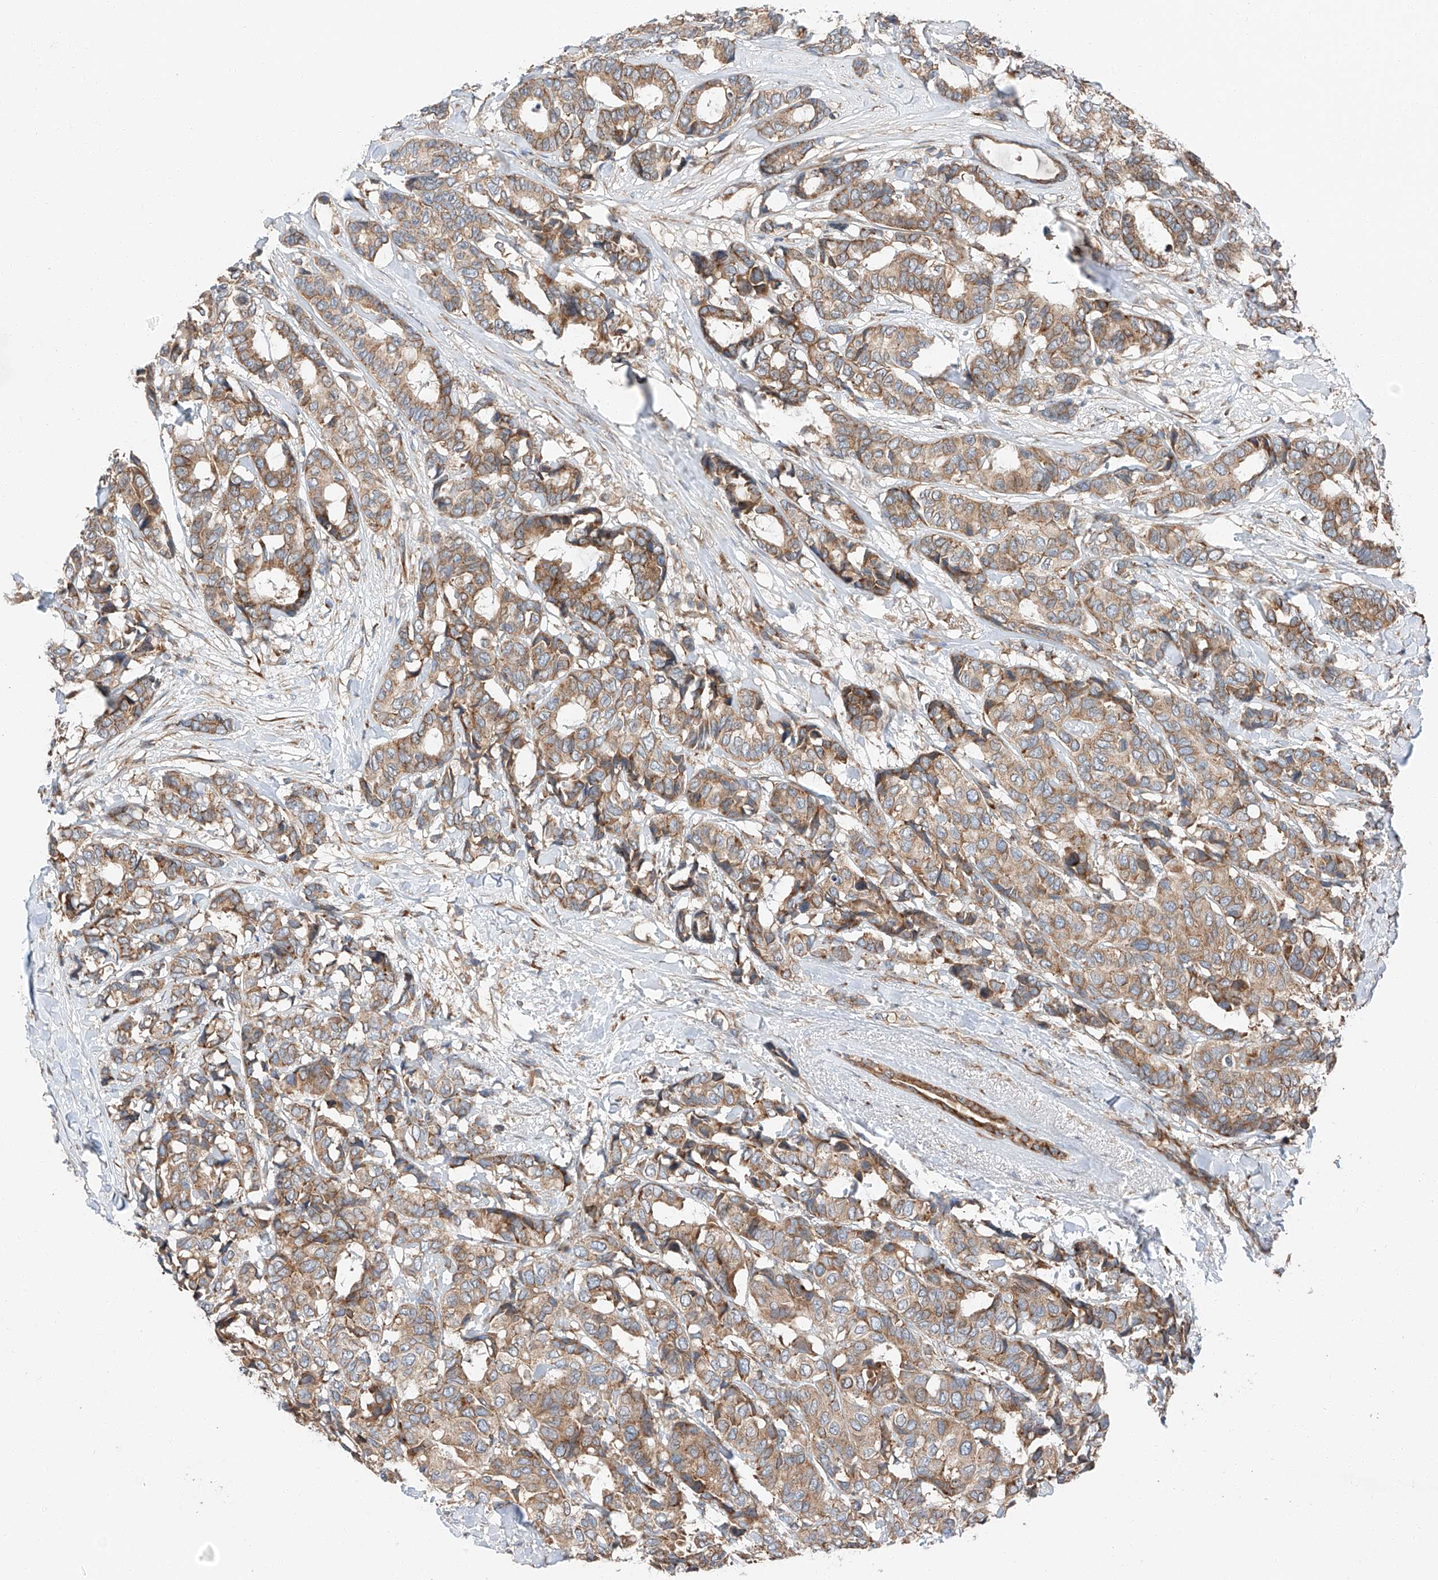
{"staining": {"intensity": "moderate", "quantity": ">75%", "location": "cytoplasmic/membranous"}, "tissue": "breast cancer", "cell_type": "Tumor cells", "image_type": "cancer", "snomed": [{"axis": "morphology", "description": "Duct carcinoma"}, {"axis": "topography", "description": "Breast"}], "caption": "Brown immunohistochemical staining in breast cancer exhibits moderate cytoplasmic/membranous staining in about >75% of tumor cells. The staining was performed using DAB (3,3'-diaminobenzidine), with brown indicating positive protein expression. Nuclei are stained blue with hematoxylin.", "gene": "ZC3H15", "patient": {"sex": "female", "age": 87}}